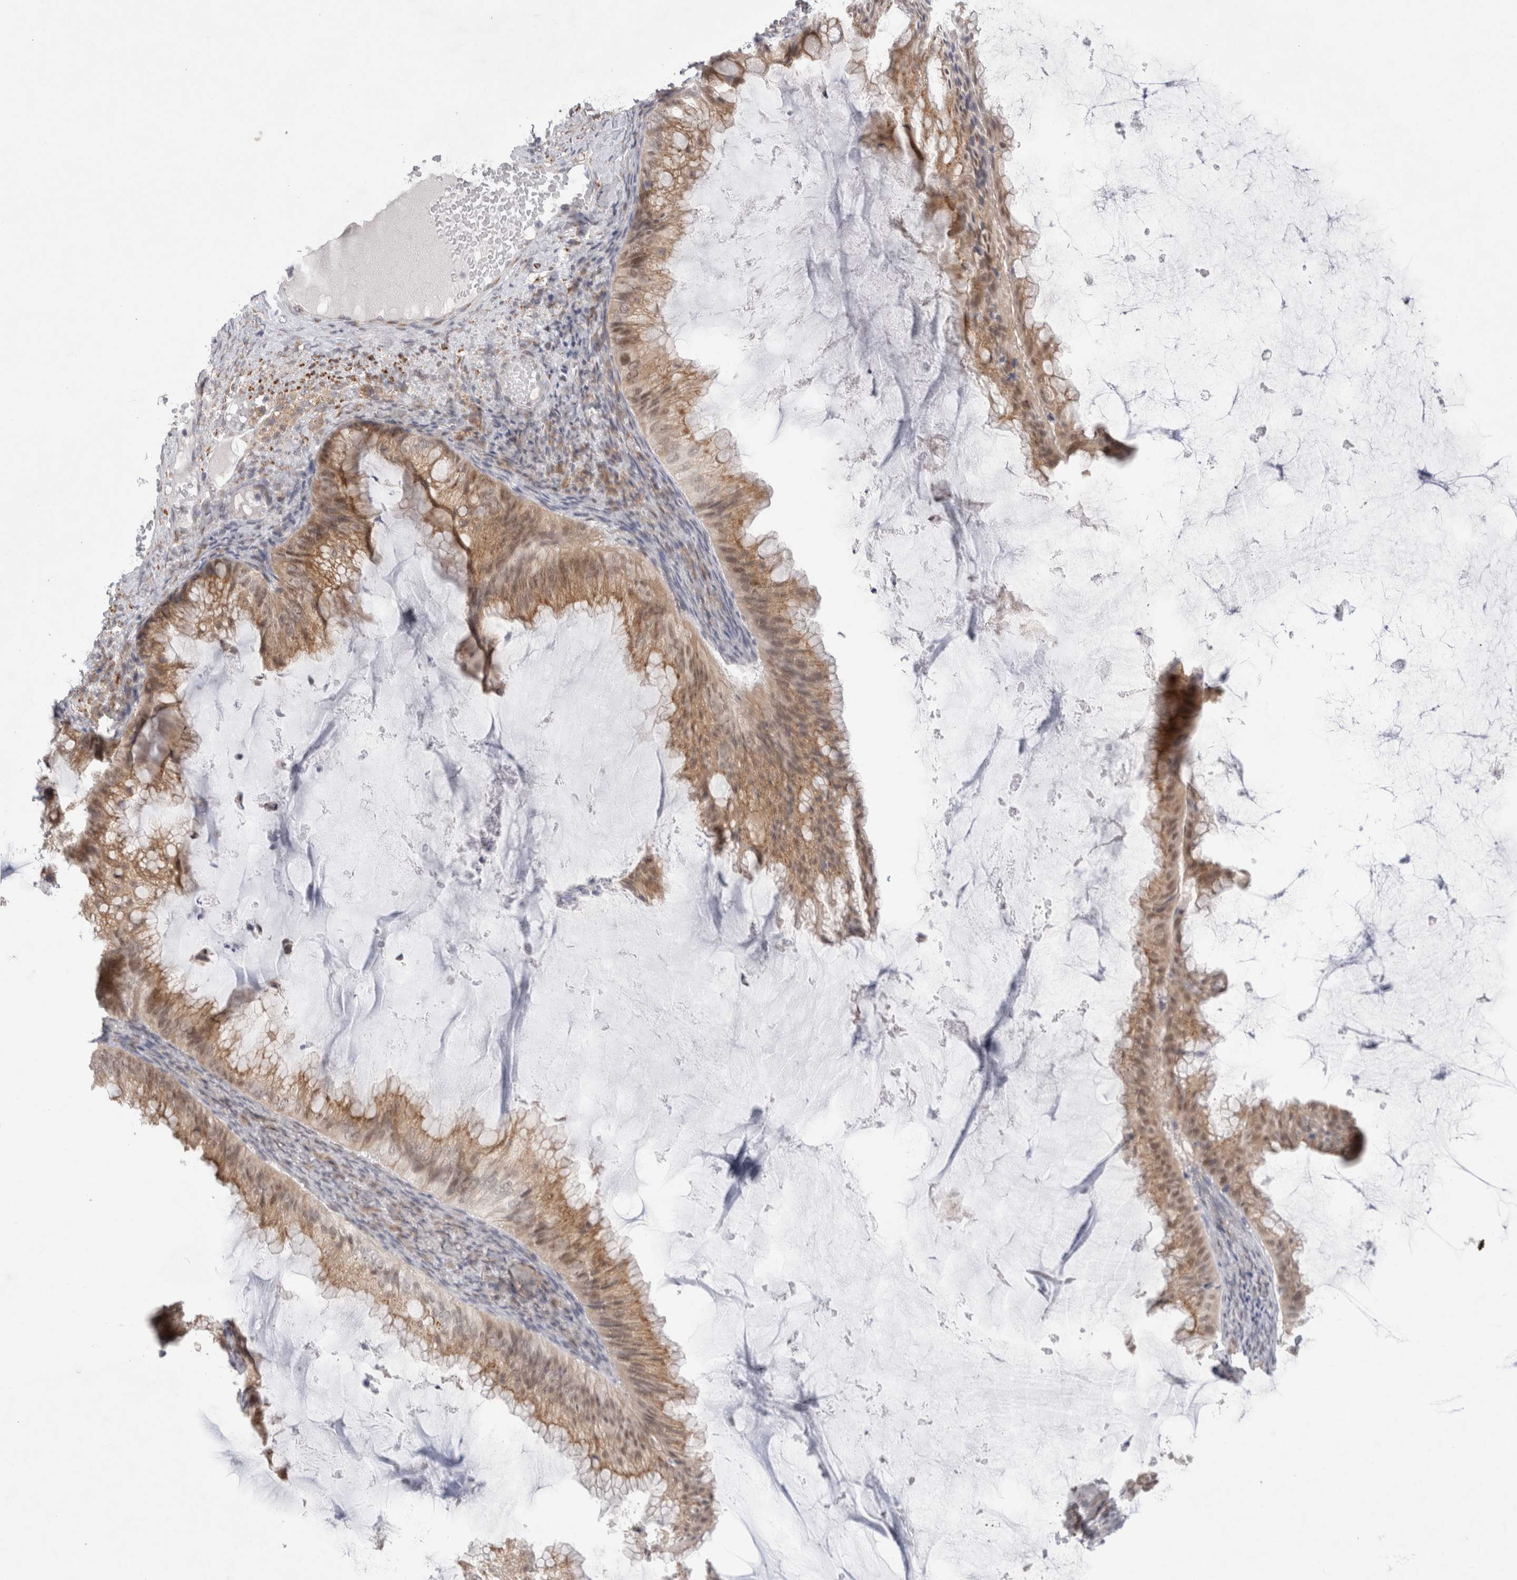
{"staining": {"intensity": "moderate", "quantity": ">75%", "location": "cytoplasmic/membranous"}, "tissue": "ovarian cancer", "cell_type": "Tumor cells", "image_type": "cancer", "snomed": [{"axis": "morphology", "description": "Cystadenocarcinoma, mucinous, NOS"}, {"axis": "topography", "description": "Ovary"}], "caption": "DAB immunohistochemical staining of human mucinous cystadenocarcinoma (ovarian) exhibits moderate cytoplasmic/membranous protein positivity in about >75% of tumor cells.", "gene": "TRMT1L", "patient": {"sex": "female", "age": 61}}